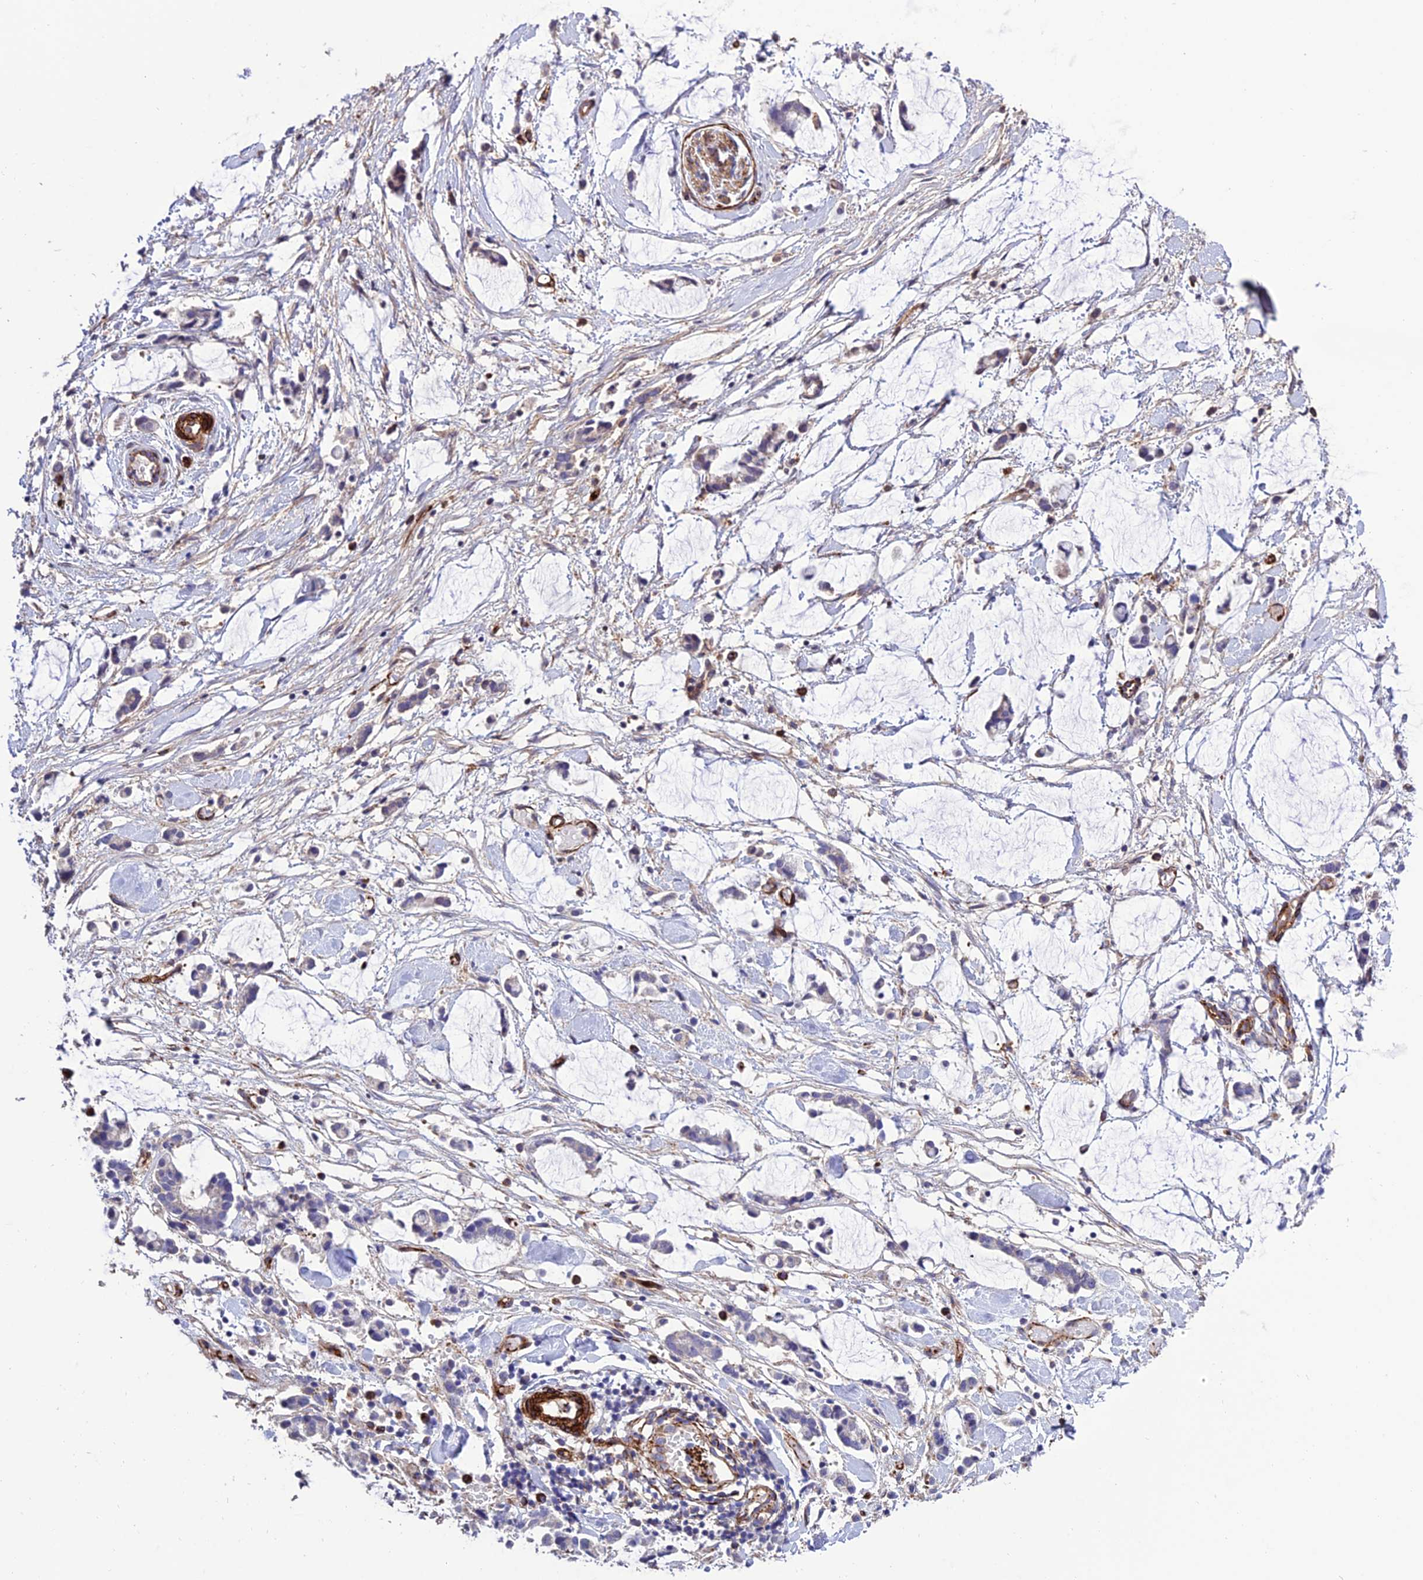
{"staining": {"intensity": "moderate", "quantity": "25%-75%", "location": "cytoplasmic/membranous"}, "tissue": "adipose tissue", "cell_type": "Adipocytes", "image_type": "normal", "snomed": [{"axis": "morphology", "description": "Normal tissue, NOS"}, {"axis": "morphology", "description": "Adenocarcinoma, NOS"}, {"axis": "topography", "description": "Smooth muscle"}, {"axis": "topography", "description": "Colon"}], "caption": "The histopathology image displays staining of benign adipose tissue, revealing moderate cytoplasmic/membranous protein positivity (brown color) within adipocytes. The staining was performed using DAB, with brown indicating positive protein expression. Nuclei are stained blue with hematoxylin.", "gene": "REX1BD", "patient": {"sex": "male", "age": 14}}